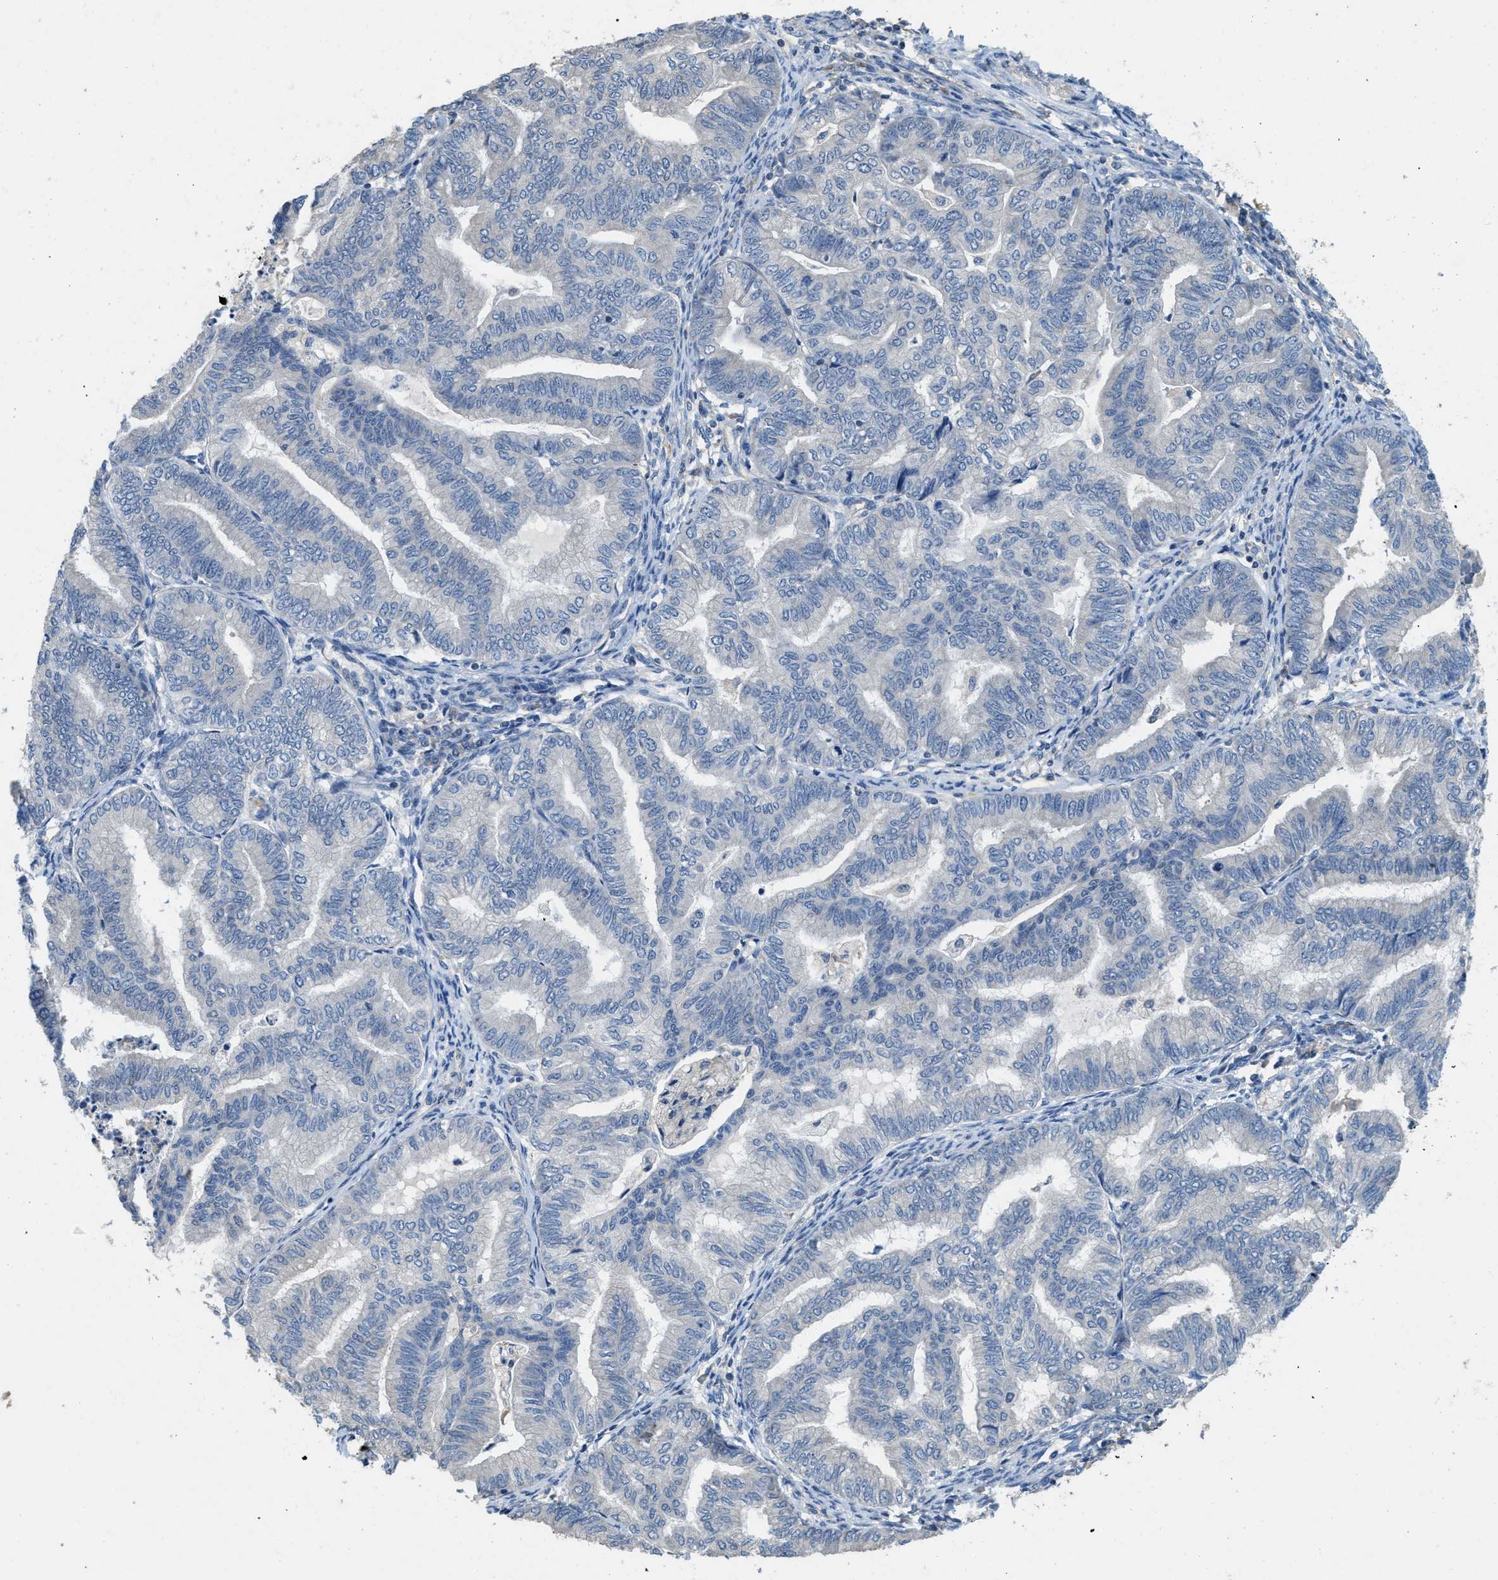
{"staining": {"intensity": "negative", "quantity": "none", "location": "none"}, "tissue": "endometrial cancer", "cell_type": "Tumor cells", "image_type": "cancer", "snomed": [{"axis": "morphology", "description": "Adenocarcinoma, NOS"}, {"axis": "topography", "description": "Endometrium"}], "caption": "Image shows no significant protein expression in tumor cells of endometrial cancer. Nuclei are stained in blue.", "gene": "DGKE", "patient": {"sex": "female", "age": 79}}